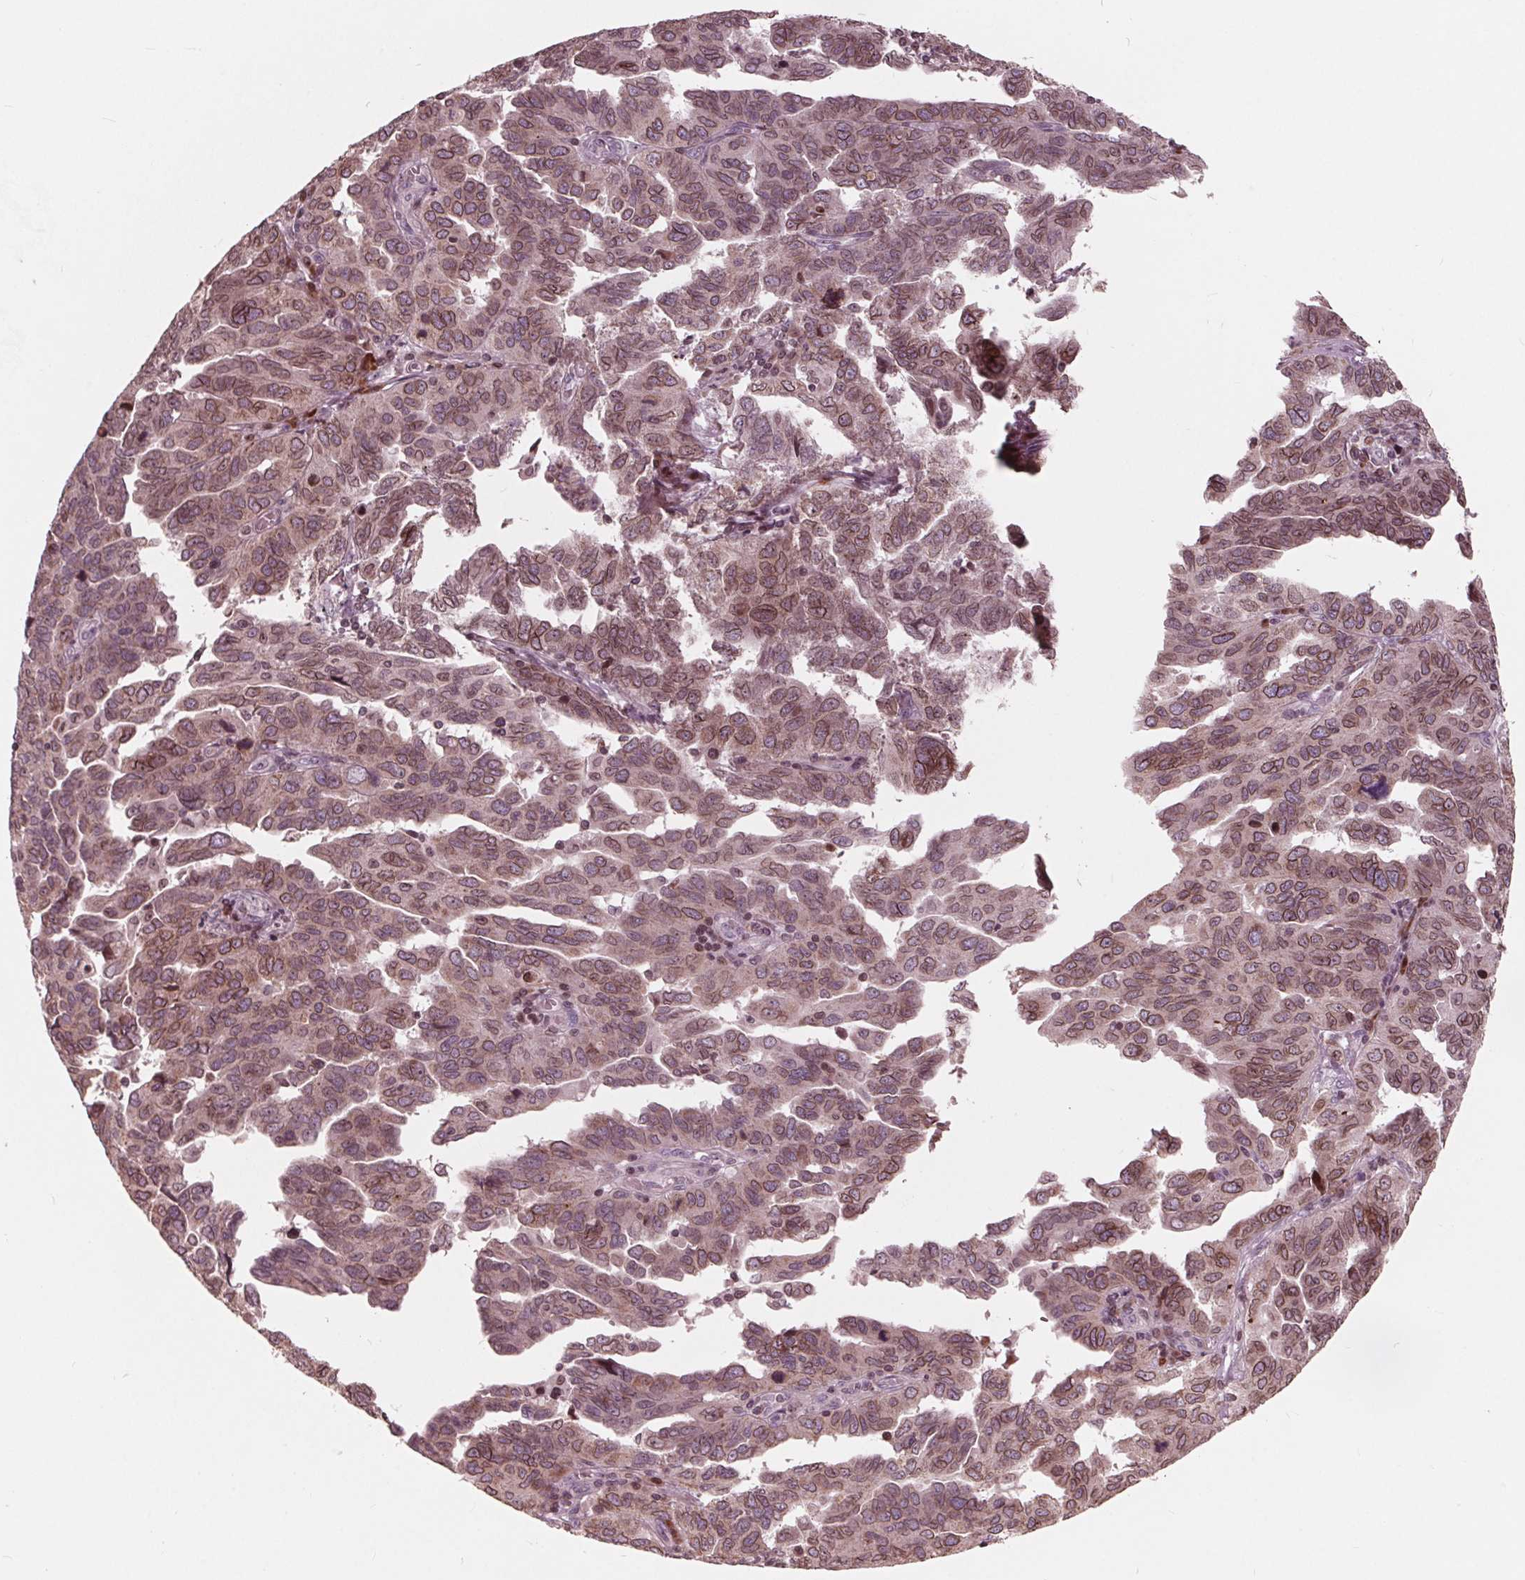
{"staining": {"intensity": "moderate", "quantity": ">75%", "location": "cytoplasmic/membranous,nuclear"}, "tissue": "ovarian cancer", "cell_type": "Tumor cells", "image_type": "cancer", "snomed": [{"axis": "morphology", "description": "Cystadenocarcinoma, serous, NOS"}, {"axis": "topography", "description": "Ovary"}], "caption": "Immunohistochemical staining of human ovarian cancer (serous cystadenocarcinoma) demonstrates moderate cytoplasmic/membranous and nuclear protein staining in approximately >75% of tumor cells. Immunohistochemistry (ihc) stains the protein in brown and the nuclei are stained blue.", "gene": "NUP210", "patient": {"sex": "female", "age": 64}}